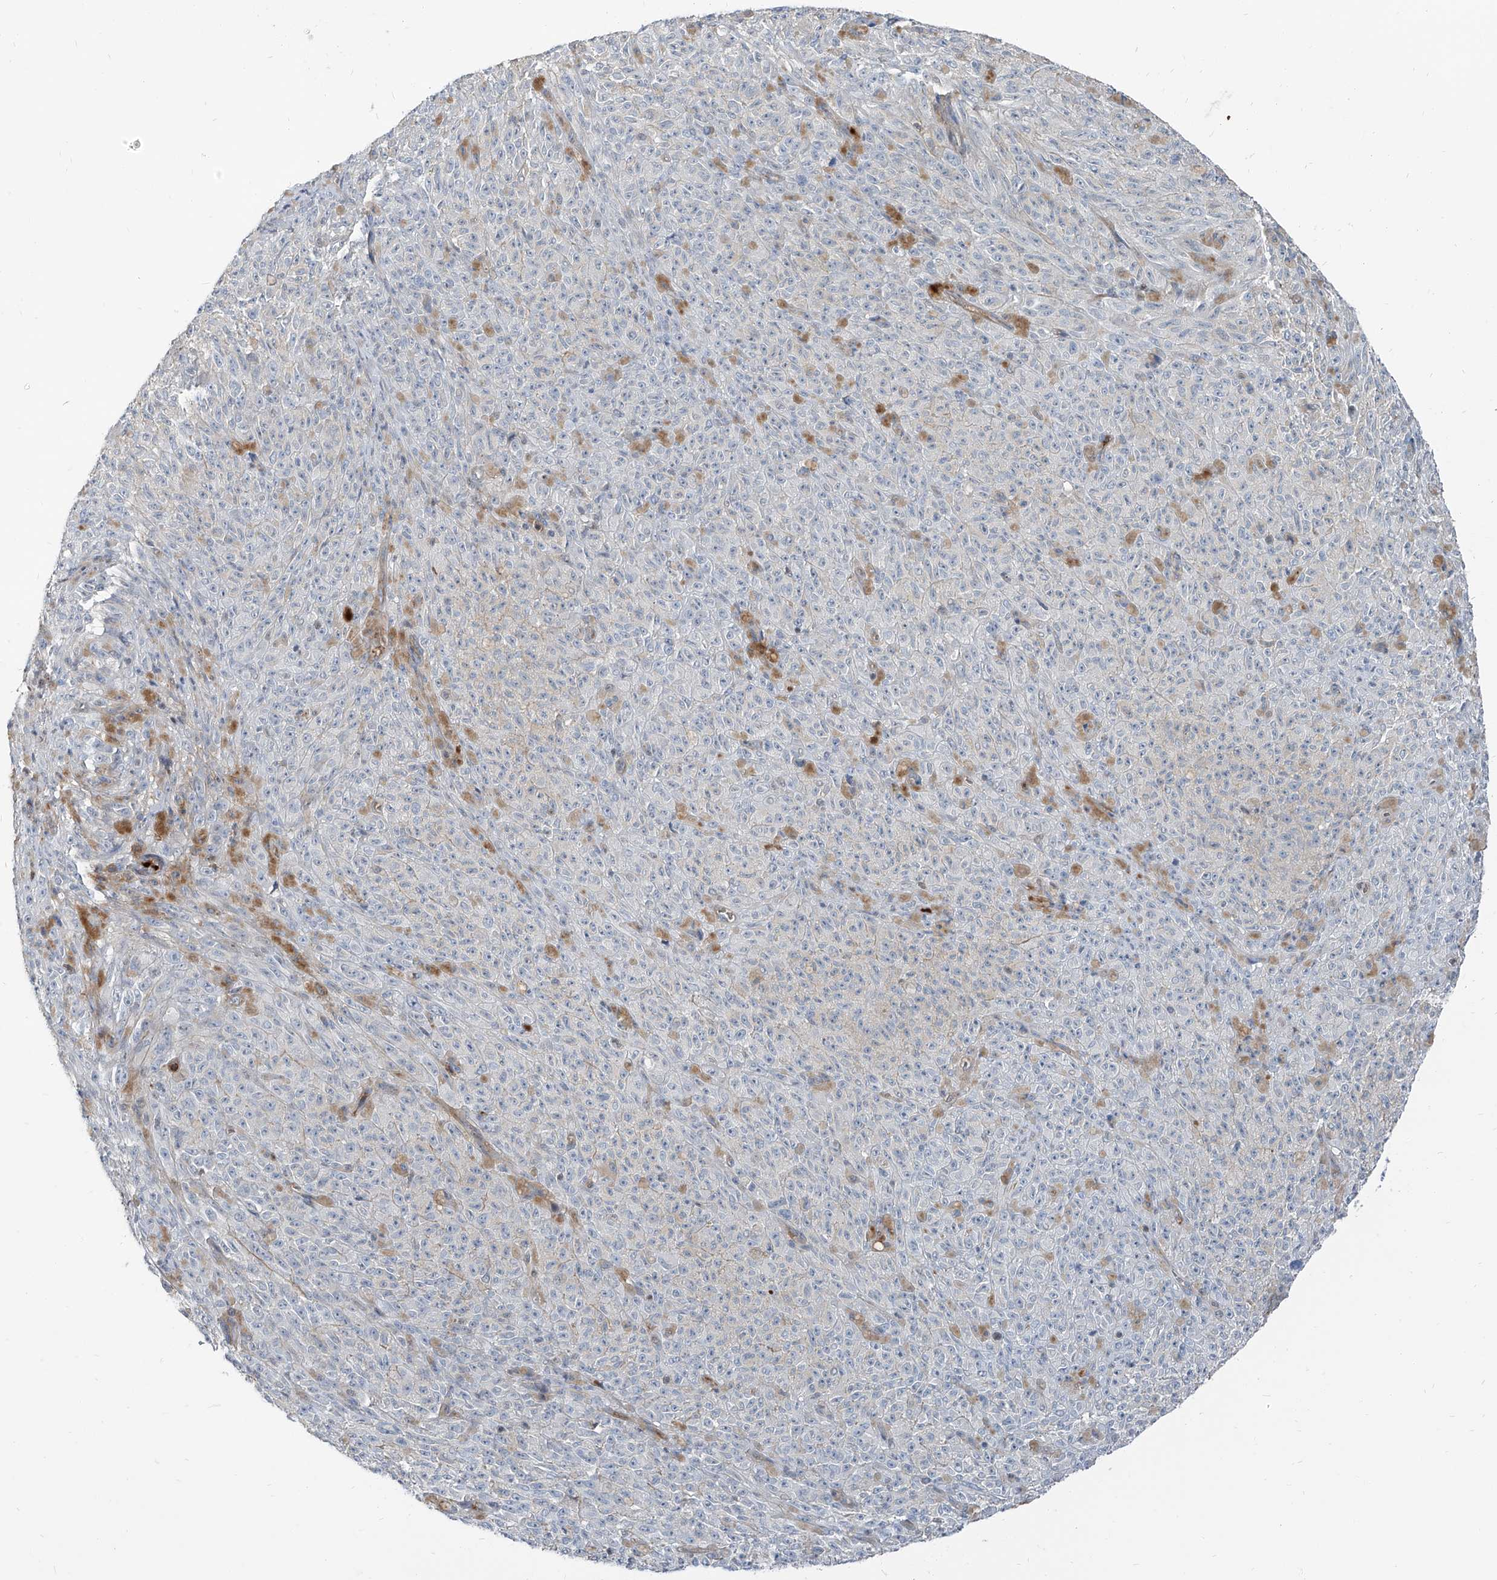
{"staining": {"intensity": "negative", "quantity": "none", "location": "none"}, "tissue": "melanoma", "cell_type": "Tumor cells", "image_type": "cancer", "snomed": [{"axis": "morphology", "description": "Malignant melanoma, NOS"}, {"axis": "topography", "description": "Skin"}], "caption": "An image of malignant melanoma stained for a protein reveals no brown staining in tumor cells.", "gene": "HOXA3", "patient": {"sex": "female", "age": 82}}